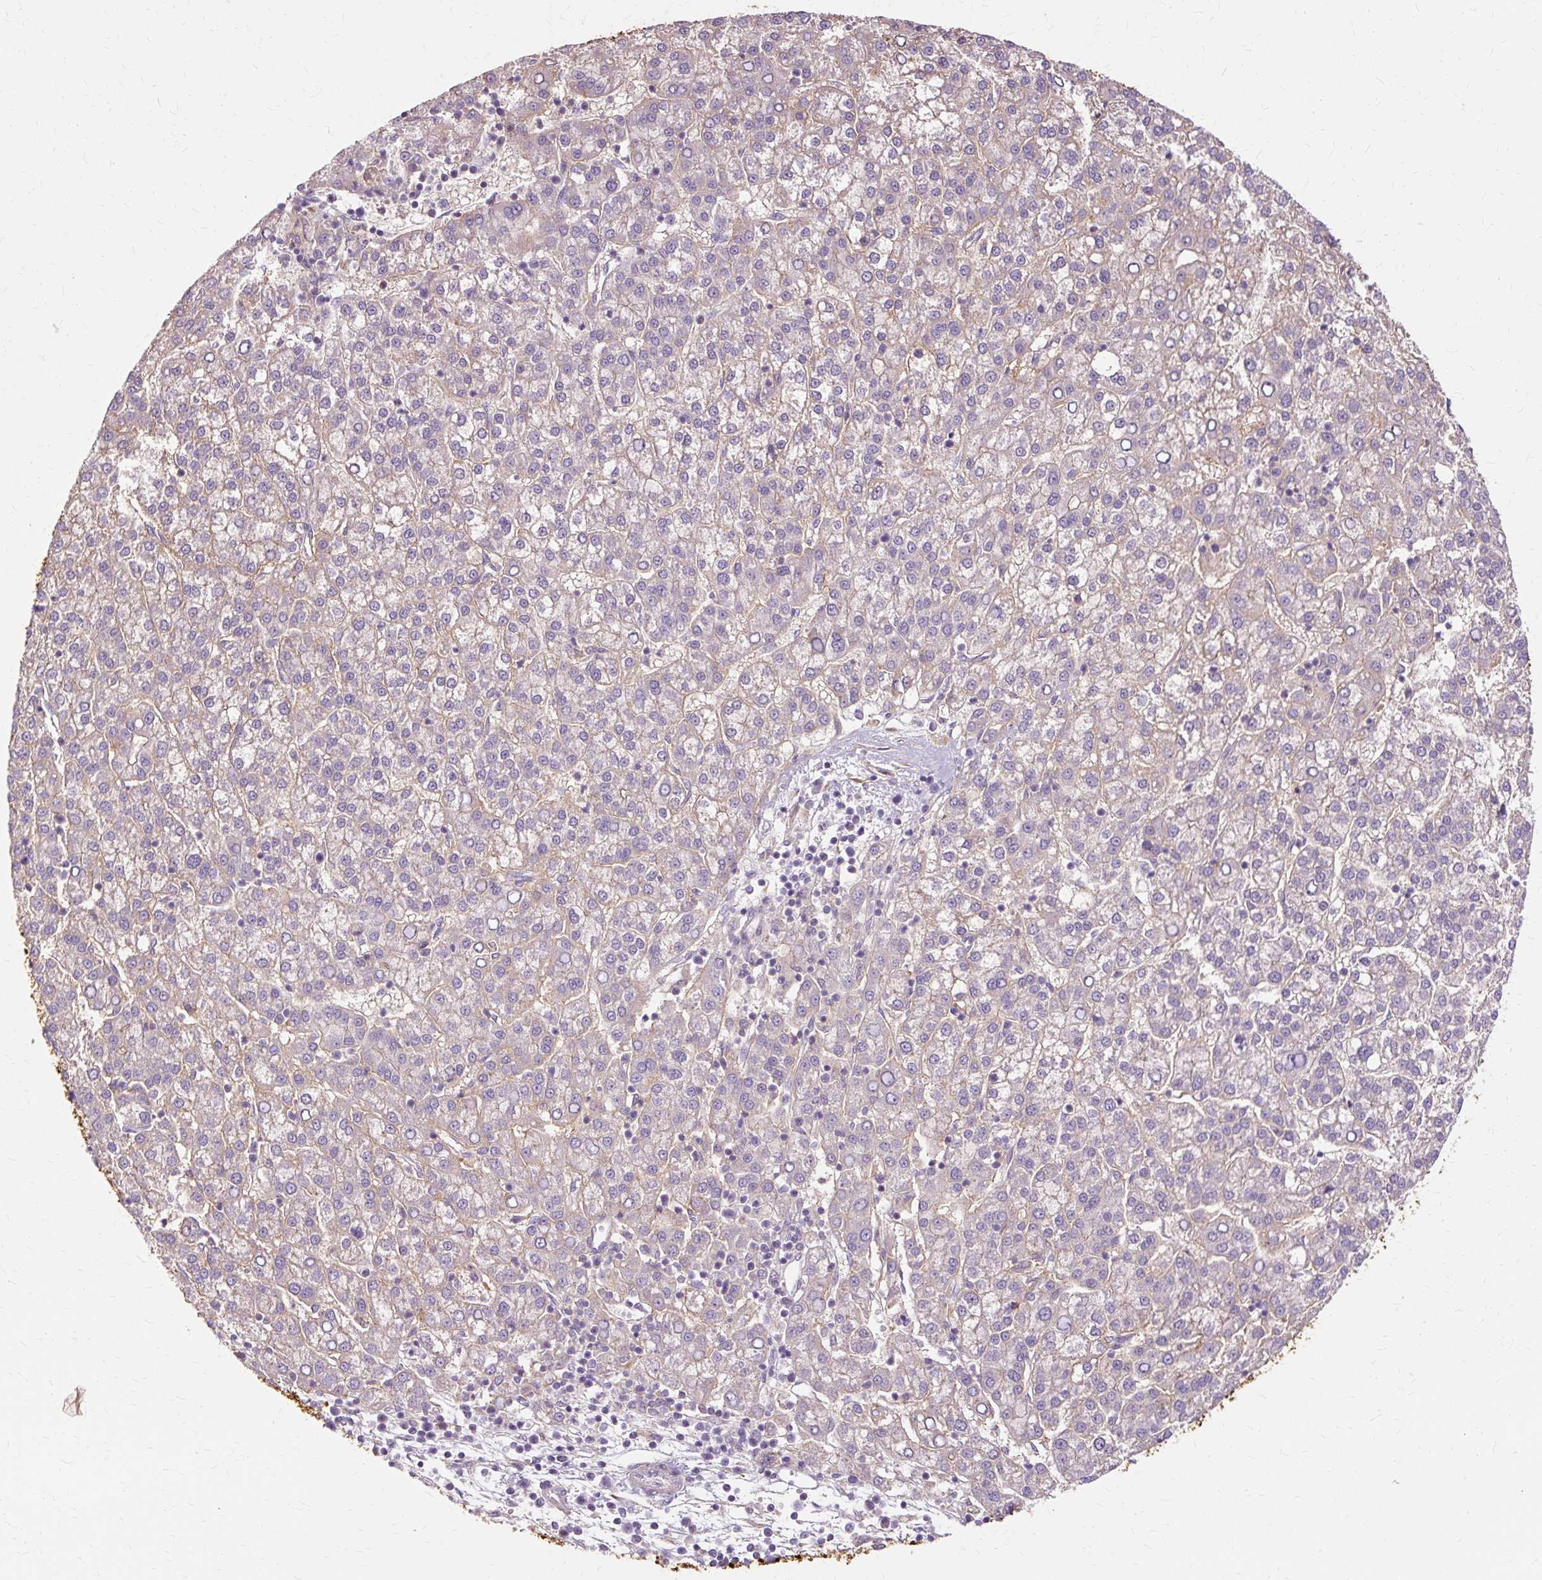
{"staining": {"intensity": "negative", "quantity": "none", "location": "none"}, "tissue": "liver cancer", "cell_type": "Tumor cells", "image_type": "cancer", "snomed": [{"axis": "morphology", "description": "Carcinoma, Hepatocellular, NOS"}, {"axis": "topography", "description": "Liver"}], "caption": "There is no significant positivity in tumor cells of liver cancer (hepatocellular carcinoma).", "gene": "TSPAN8", "patient": {"sex": "female", "age": 58}}